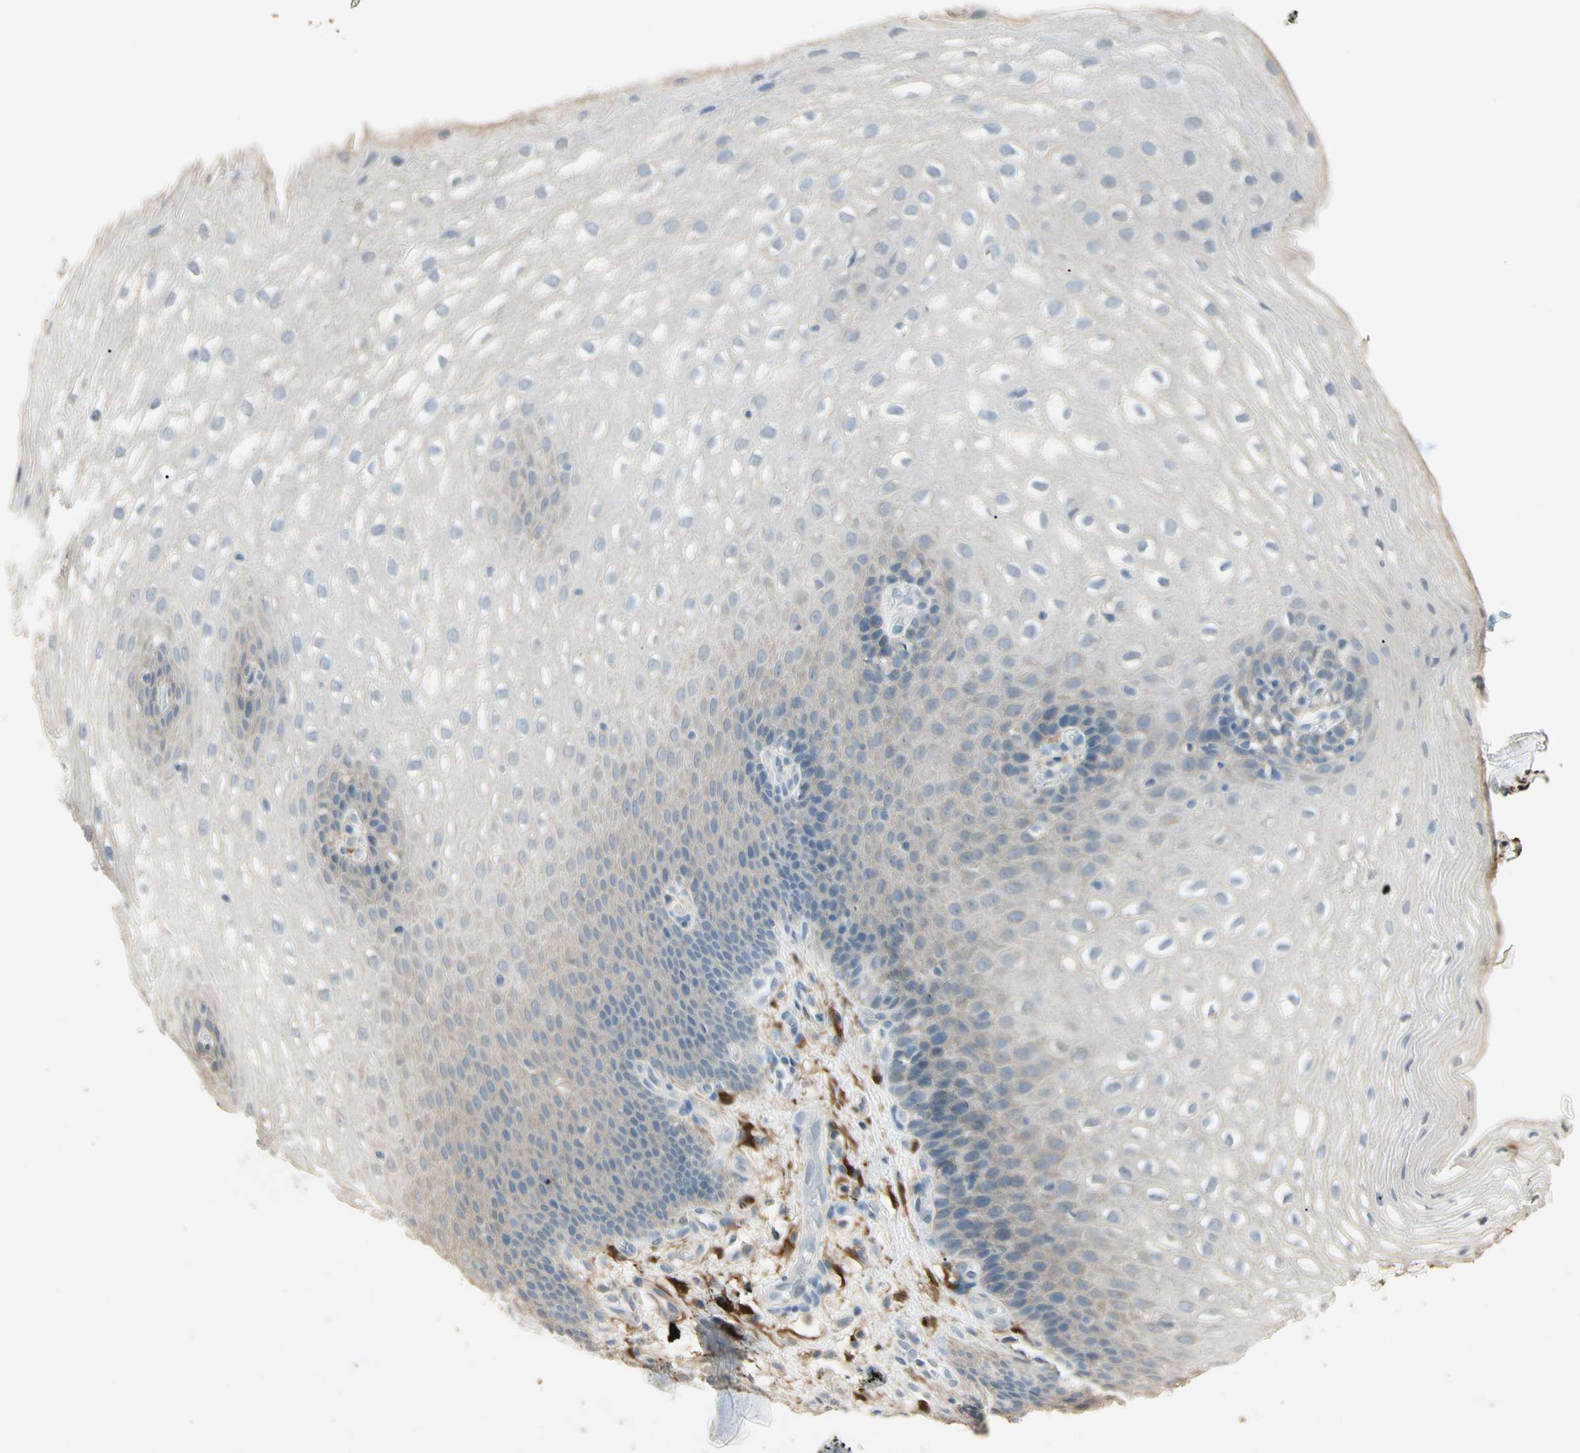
{"staining": {"intensity": "weak", "quantity": "<25%", "location": "cytoplasmic/membranous"}, "tissue": "esophagus", "cell_type": "Squamous epithelial cells", "image_type": "normal", "snomed": [{"axis": "morphology", "description": "Normal tissue, NOS"}, {"axis": "topography", "description": "Esophagus"}], "caption": "DAB (3,3'-diaminobenzidine) immunohistochemical staining of benign human esophagus displays no significant staining in squamous epithelial cells. (Stains: DAB (3,3'-diaminobenzidine) immunohistochemistry with hematoxylin counter stain, Microscopy: brightfield microscopy at high magnification).", "gene": "GNE", "patient": {"sex": "male", "age": 48}}